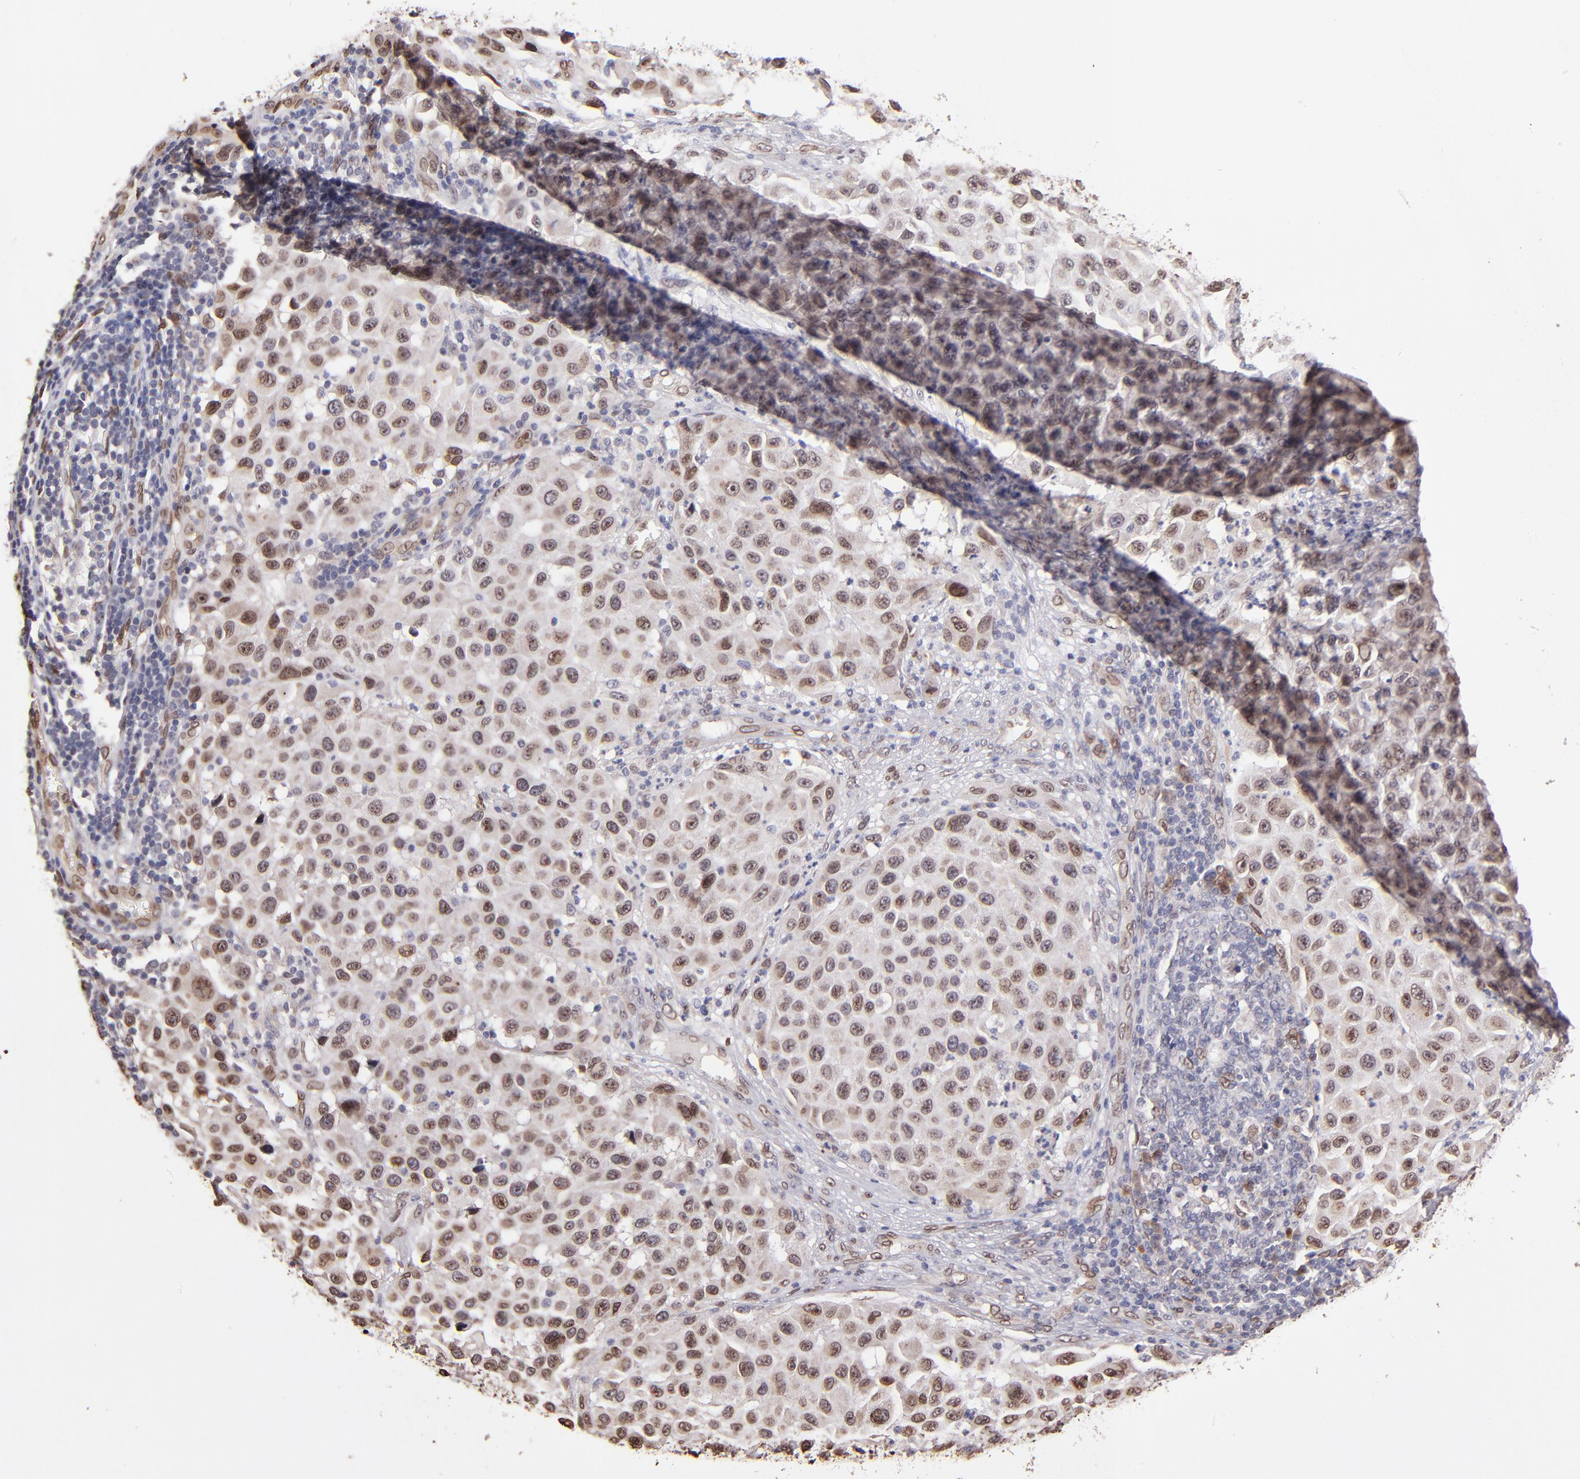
{"staining": {"intensity": "moderate", "quantity": ">75%", "location": "cytoplasmic/membranous,nuclear"}, "tissue": "melanoma", "cell_type": "Tumor cells", "image_type": "cancer", "snomed": [{"axis": "morphology", "description": "Malignant melanoma, Metastatic site"}, {"axis": "topography", "description": "Lymph node"}], "caption": "This is an image of immunohistochemistry staining of malignant melanoma (metastatic site), which shows moderate staining in the cytoplasmic/membranous and nuclear of tumor cells.", "gene": "PUM3", "patient": {"sex": "male", "age": 61}}